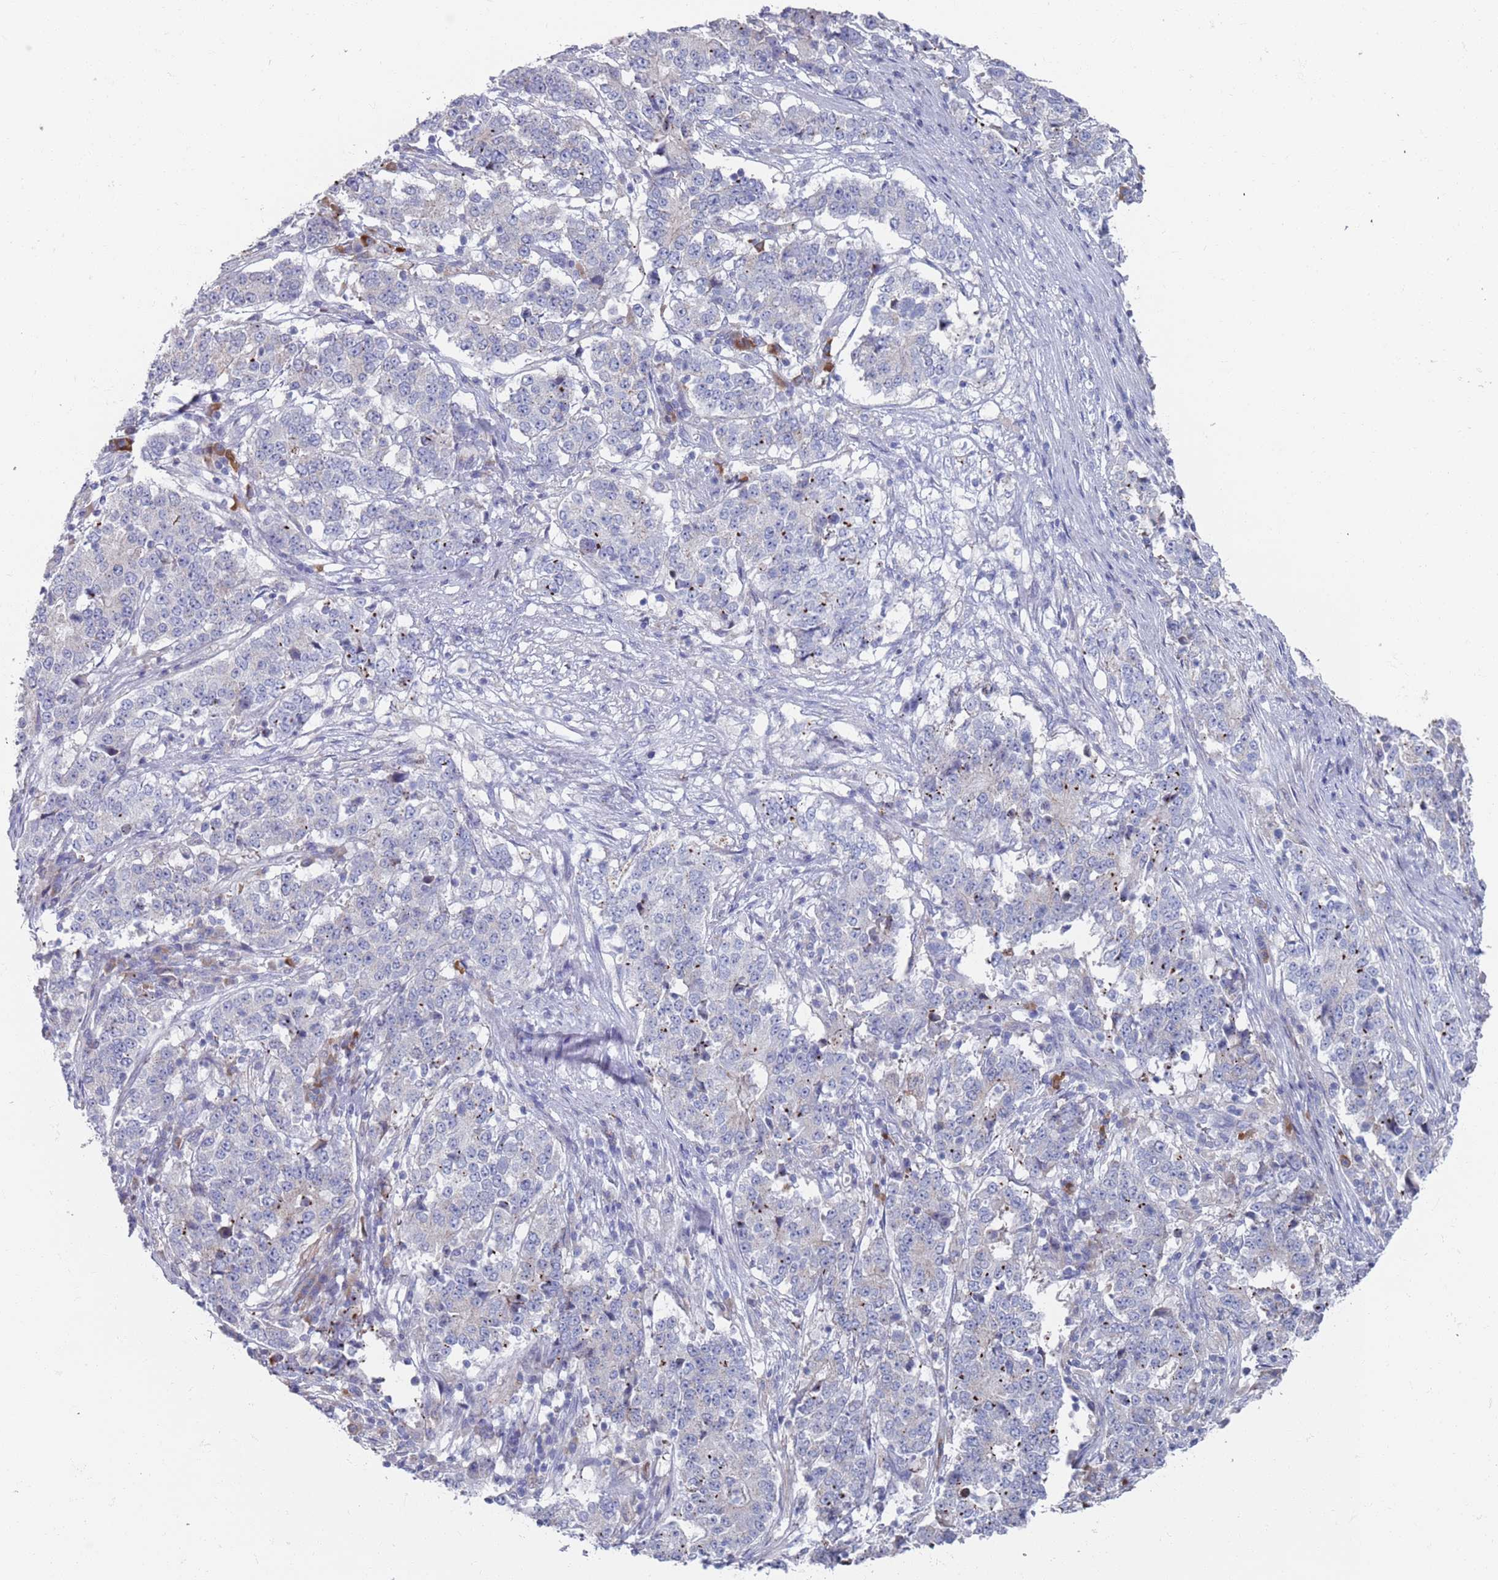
{"staining": {"intensity": "negative", "quantity": "none", "location": "none"}, "tissue": "stomach cancer", "cell_type": "Tumor cells", "image_type": "cancer", "snomed": [{"axis": "morphology", "description": "Adenocarcinoma, NOS"}, {"axis": "topography", "description": "Stomach"}], "caption": "Tumor cells are negative for protein expression in human stomach cancer (adenocarcinoma). The staining is performed using DAB brown chromogen with nuclei counter-stained in using hematoxylin.", "gene": "MAT1A", "patient": {"sex": "male", "age": 59}}